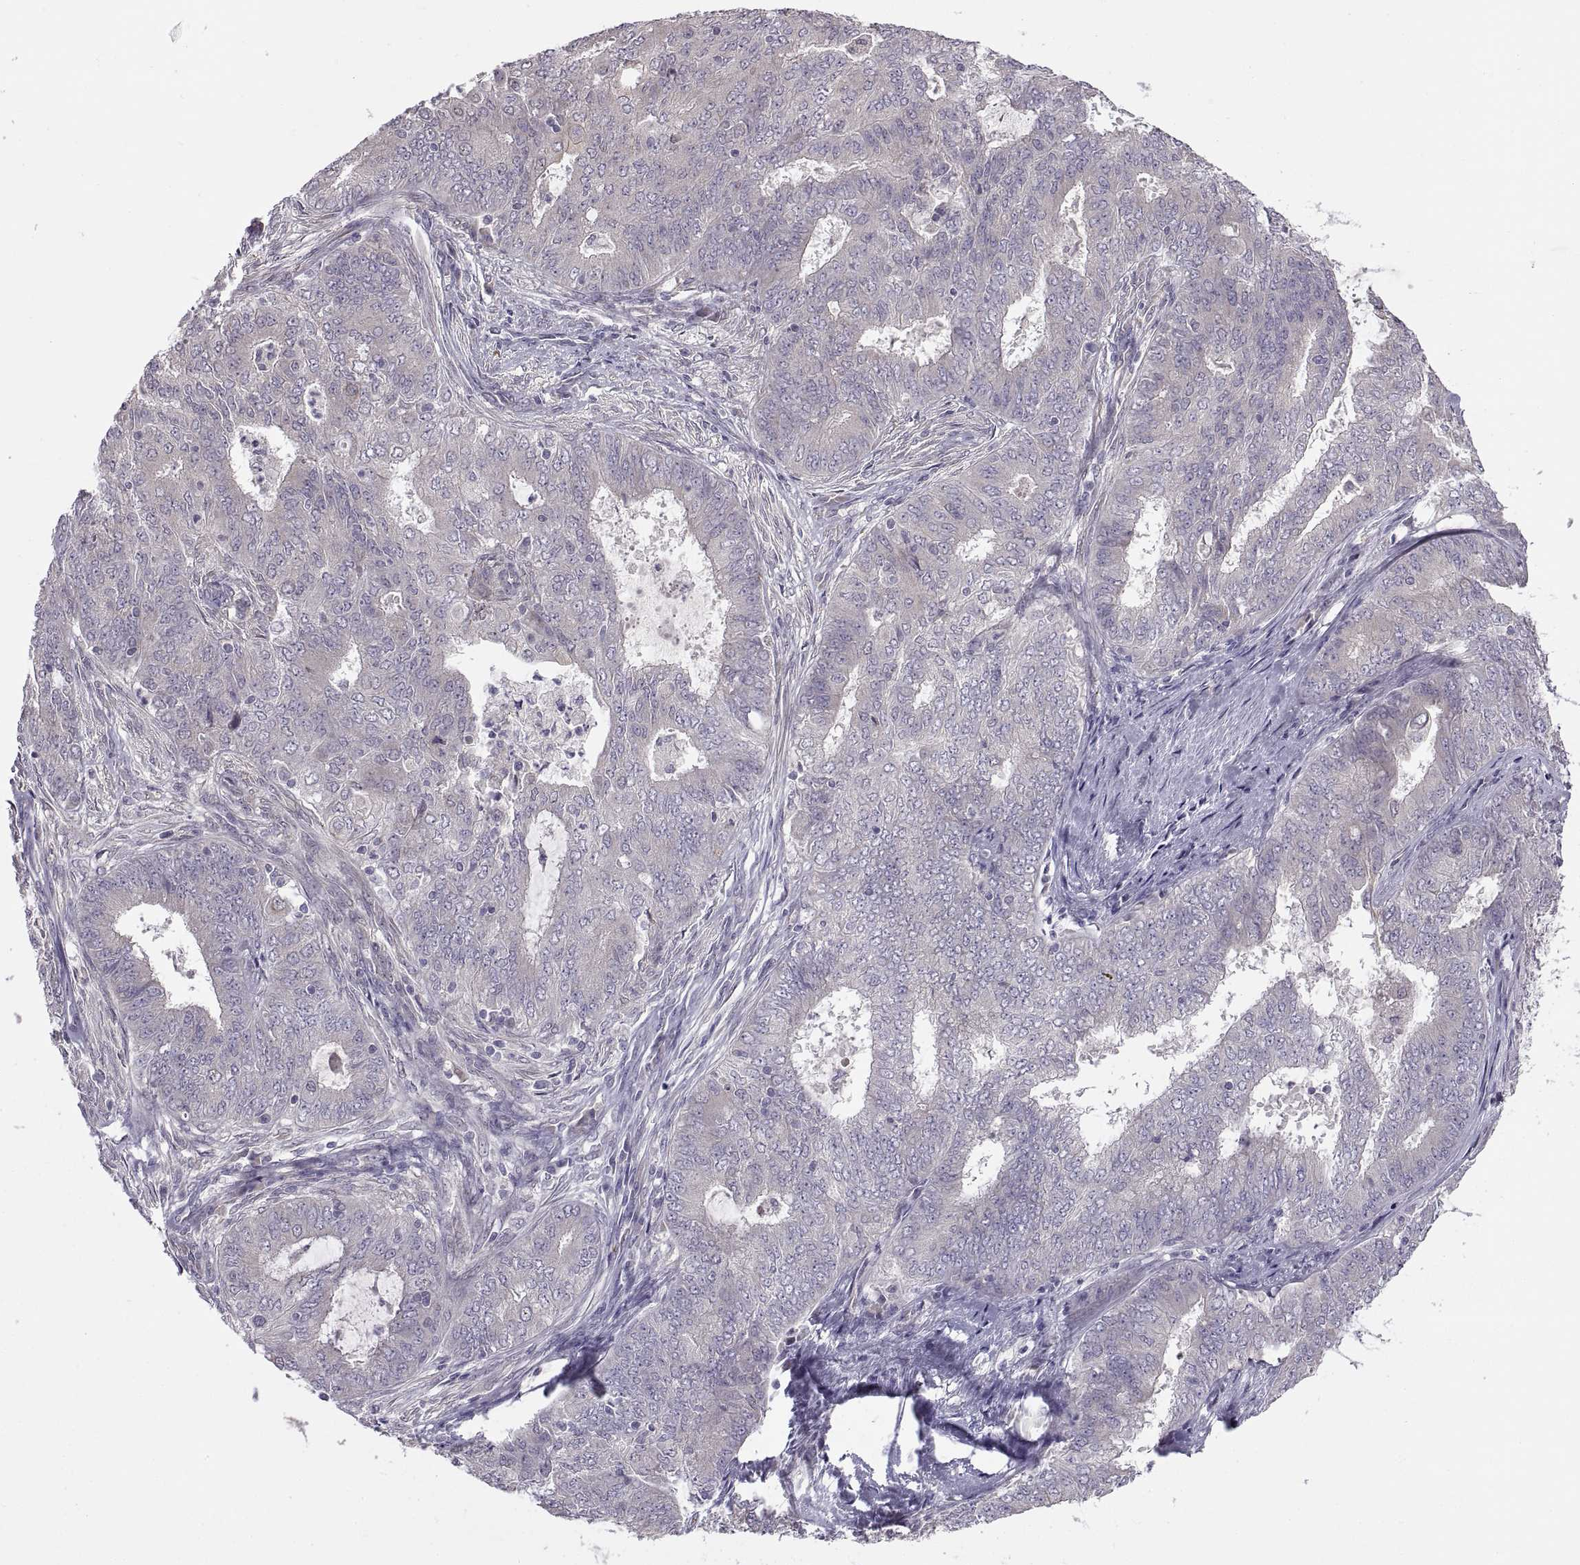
{"staining": {"intensity": "negative", "quantity": "none", "location": "none"}, "tissue": "endometrial cancer", "cell_type": "Tumor cells", "image_type": "cancer", "snomed": [{"axis": "morphology", "description": "Adenocarcinoma, NOS"}, {"axis": "topography", "description": "Endometrium"}], "caption": "The histopathology image shows no significant positivity in tumor cells of endometrial cancer.", "gene": "ACSBG2", "patient": {"sex": "female", "age": 62}}